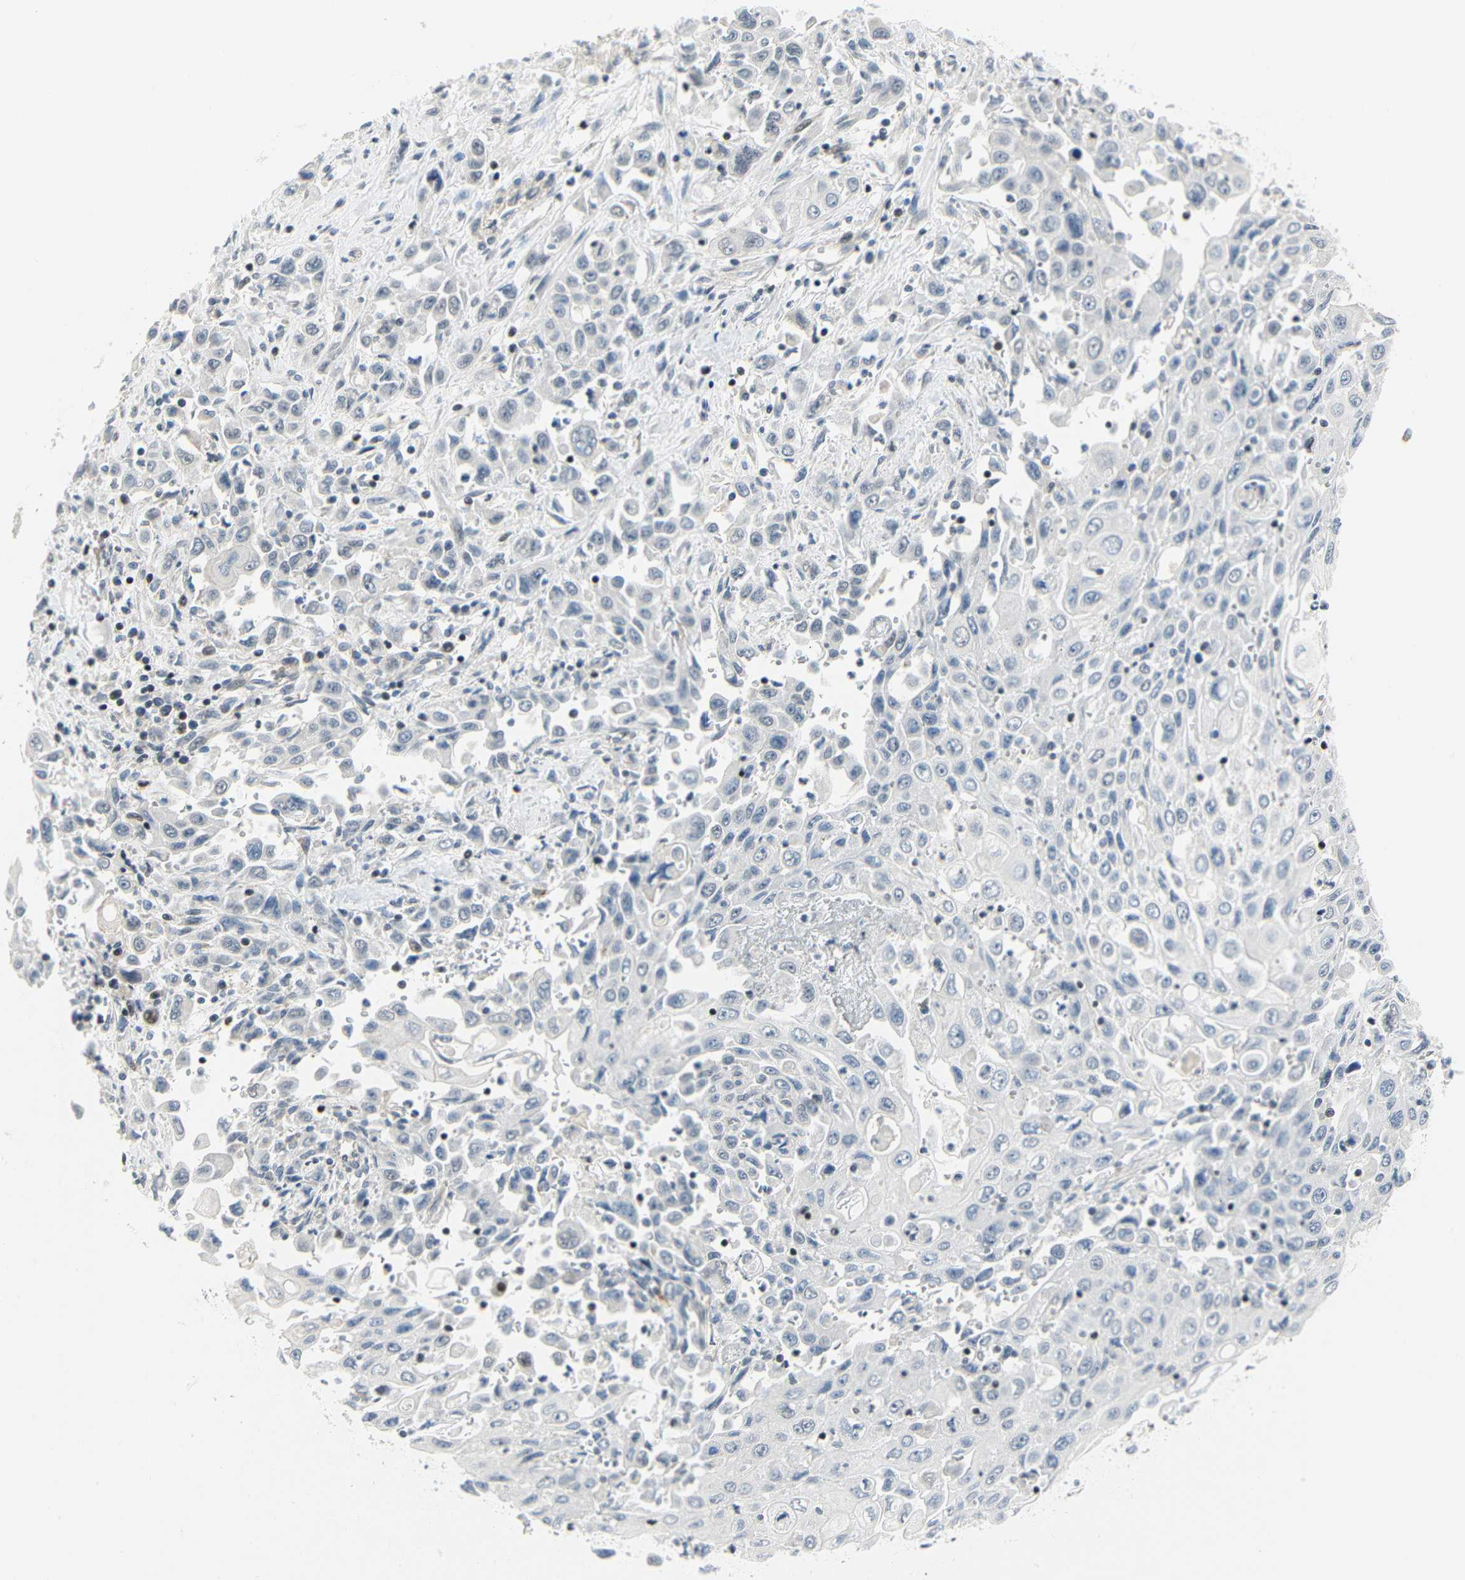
{"staining": {"intensity": "weak", "quantity": "<25%", "location": "nuclear"}, "tissue": "pancreatic cancer", "cell_type": "Tumor cells", "image_type": "cancer", "snomed": [{"axis": "morphology", "description": "Adenocarcinoma, NOS"}, {"axis": "topography", "description": "Pancreas"}], "caption": "High magnification brightfield microscopy of pancreatic cancer stained with DAB (brown) and counterstained with hematoxylin (blue): tumor cells show no significant expression.", "gene": "IMPG2", "patient": {"sex": "male", "age": 70}}